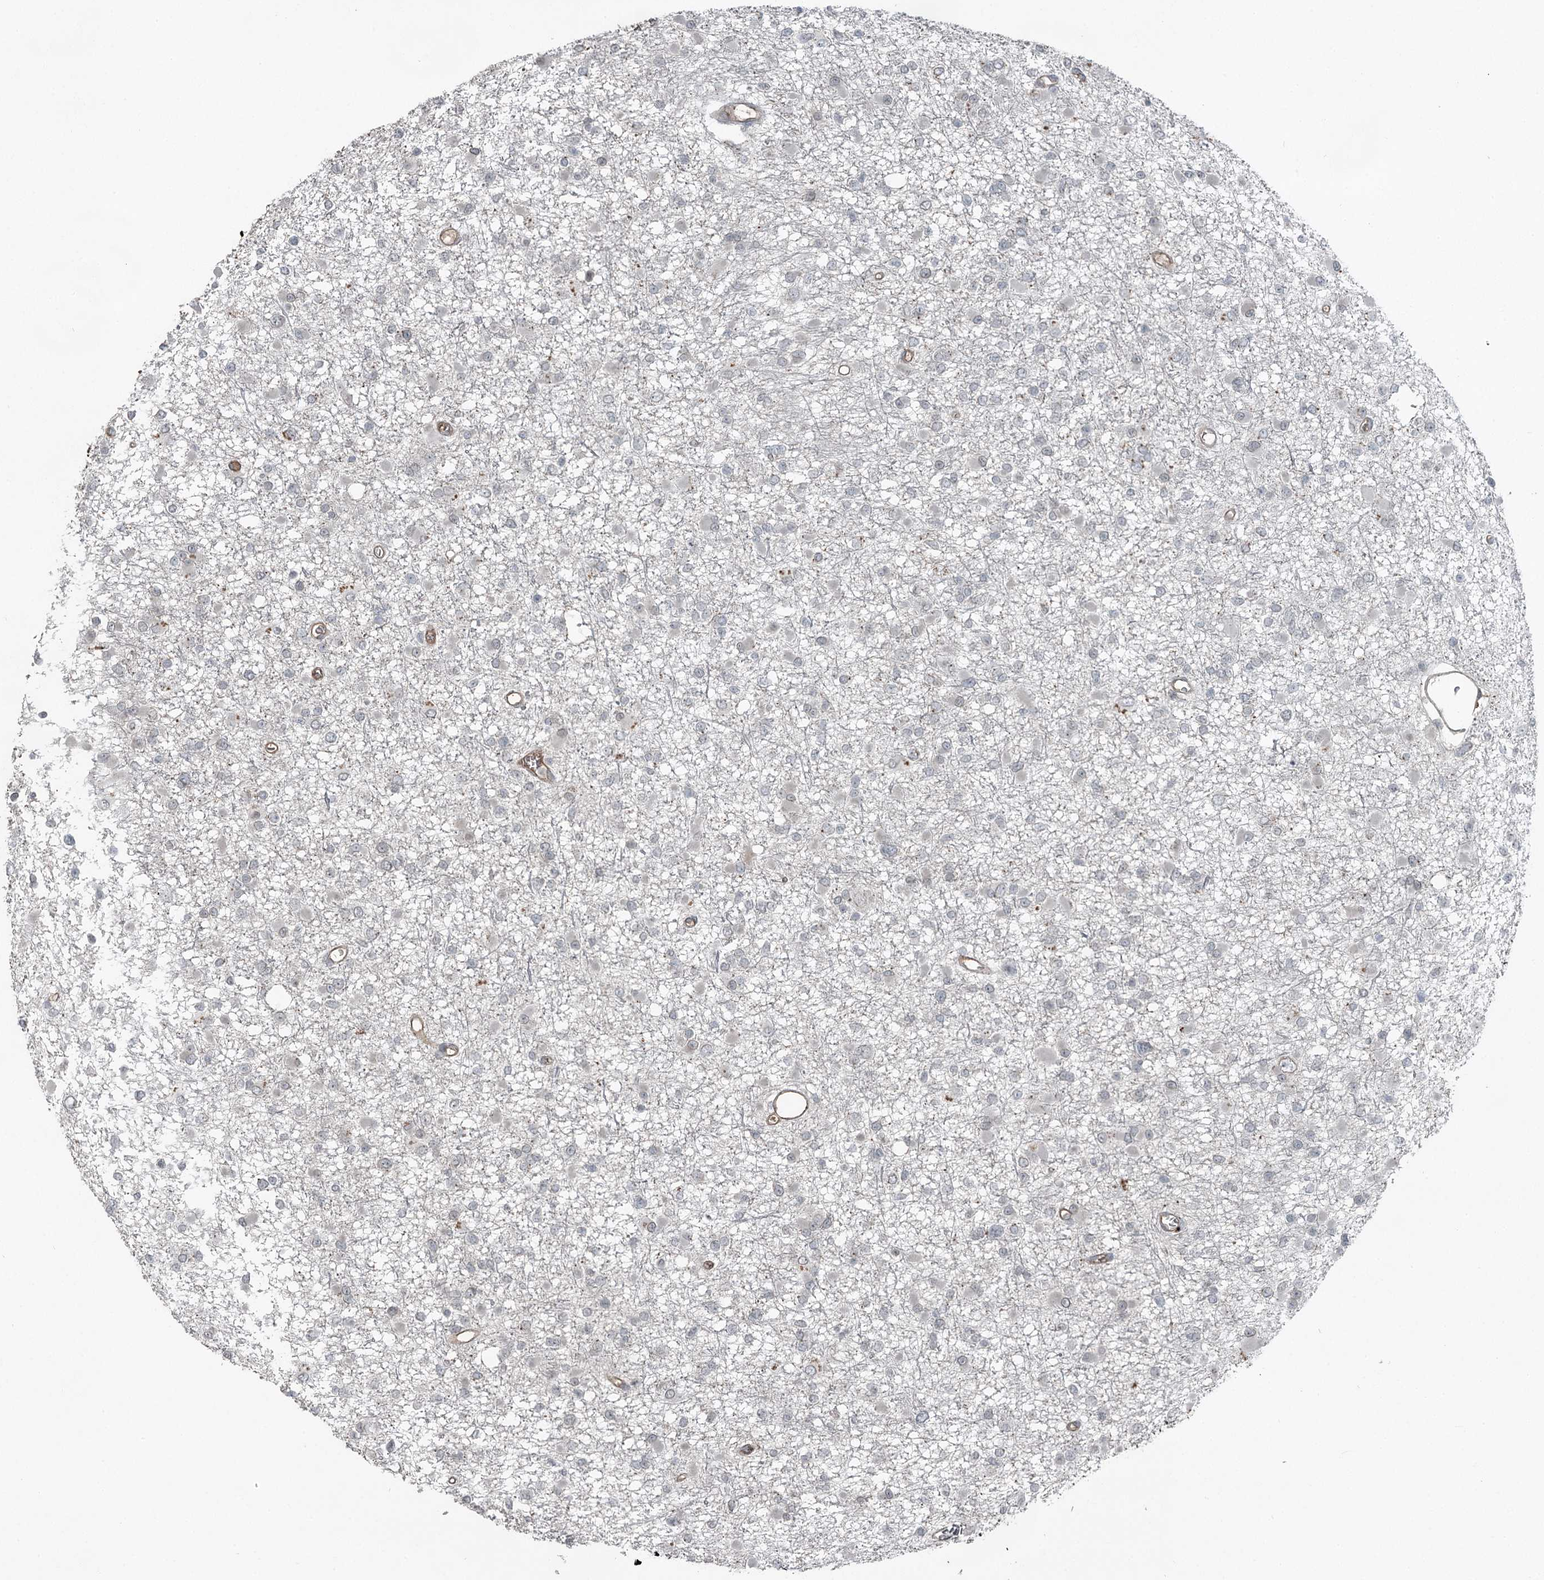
{"staining": {"intensity": "negative", "quantity": "none", "location": "none"}, "tissue": "glioma", "cell_type": "Tumor cells", "image_type": "cancer", "snomed": [{"axis": "morphology", "description": "Glioma, malignant, Low grade"}, {"axis": "topography", "description": "Brain"}], "caption": "This is an immunohistochemistry (IHC) histopathology image of glioma. There is no positivity in tumor cells.", "gene": "SLC39A8", "patient": {"sex": "female", "age": 22}}